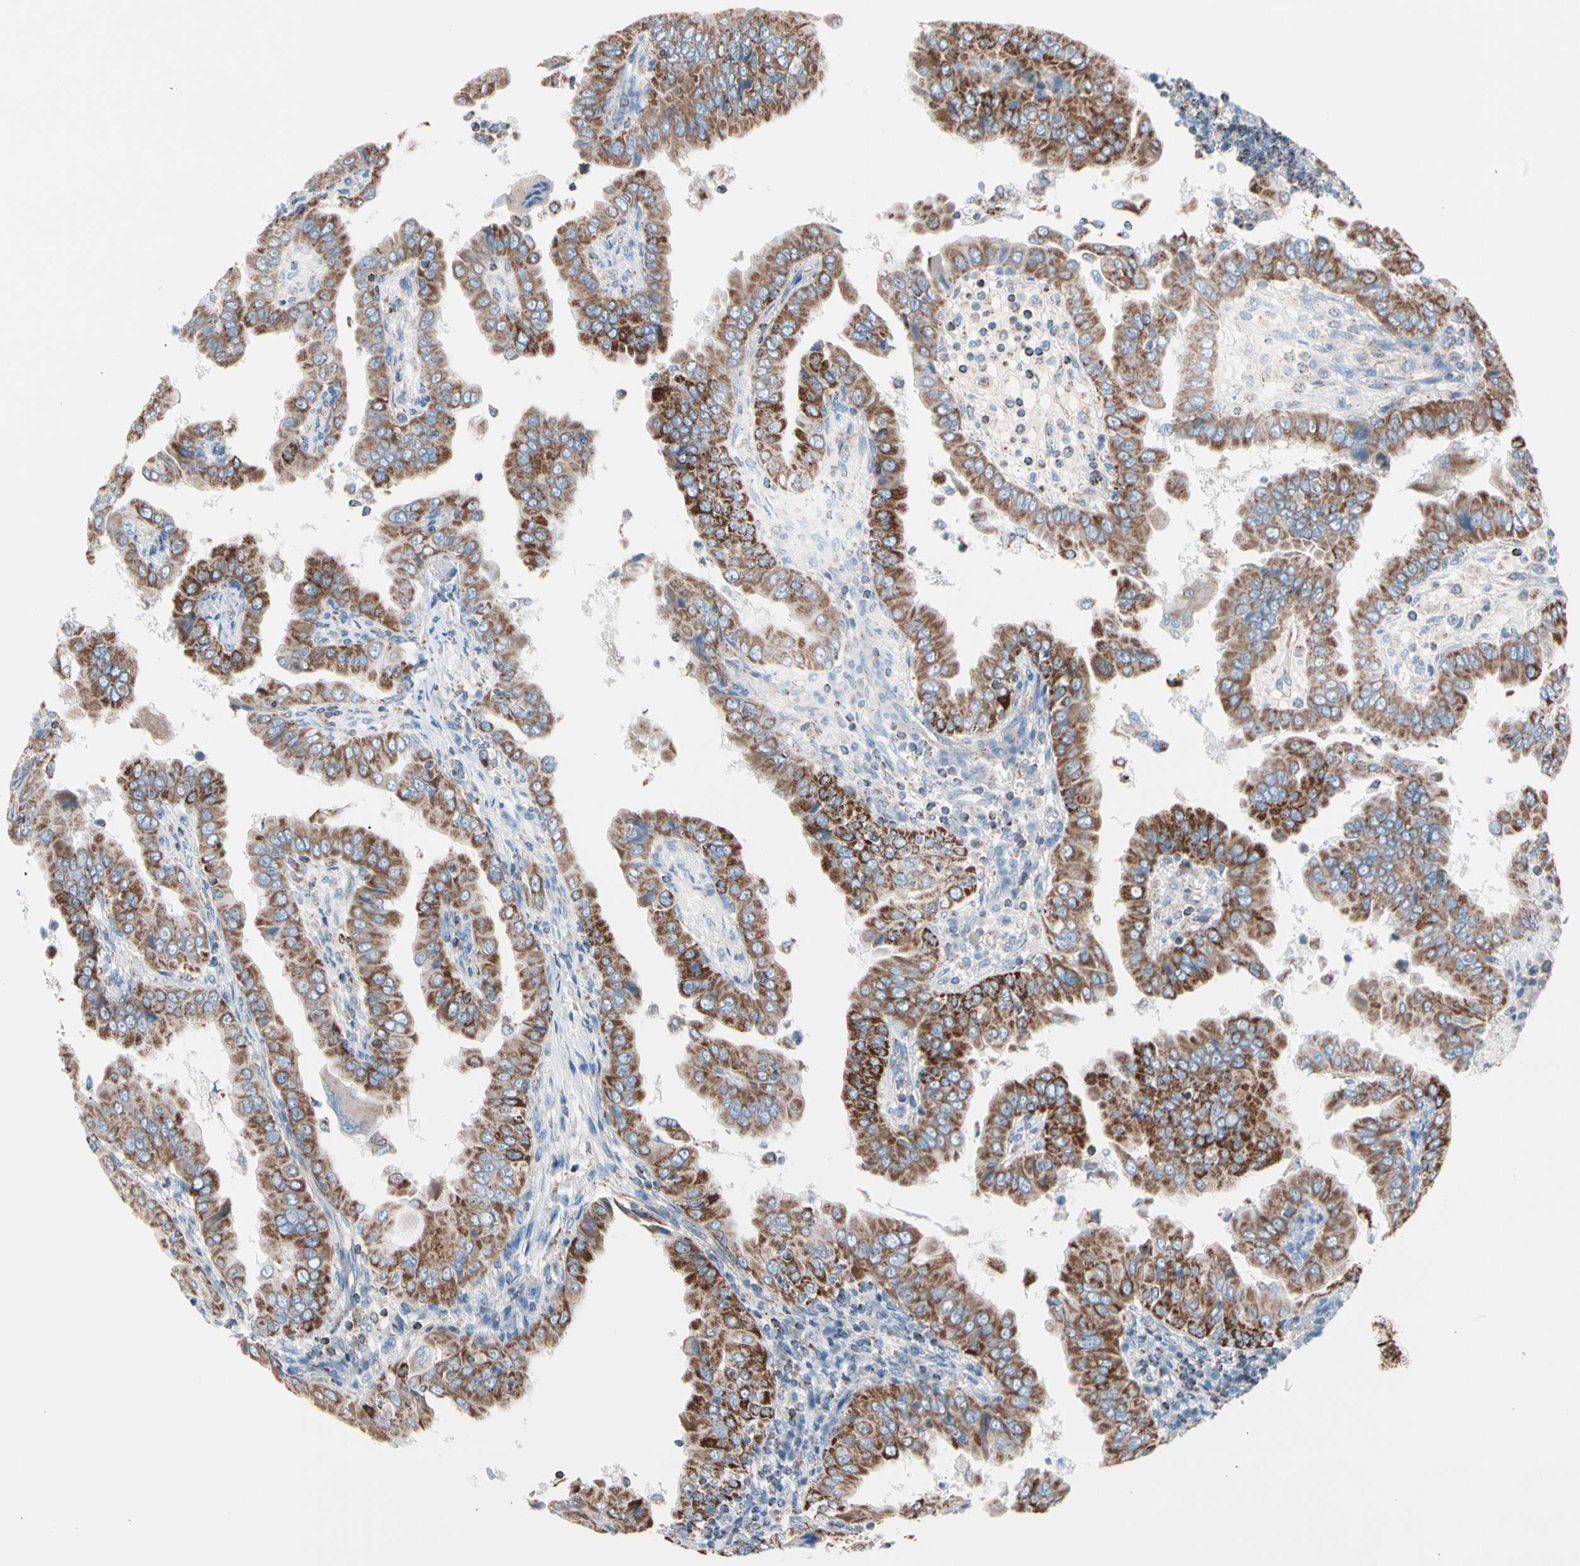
{"staining": {"intensity": "strong", "quantity": ">75%", "location": "cytoplasmic/membranous"}, "tissue": "thyroid cancer", "cell_type": "Tumor cells", "image_type": "cancer", "snomed": [{"axis": "morphology", "description": "Papillary adenocarcinoma, NOS"}, {"axis": "topography", "description": "Thyroid gland"}], "caption": "The photomicrograph exhibits immunohistochemical staining of thyroid cancer (papillary adenocarcinoma). There is strong cytoplasmic/membranous staining is identified in approximately >75% of tumor cells. (DAB (3,3'-diaminobenzidine) IHC, brown staining for protein, blue staining for nuclei).", "gene": "HK1", "patient": {"sex": "male", "age": 33}}